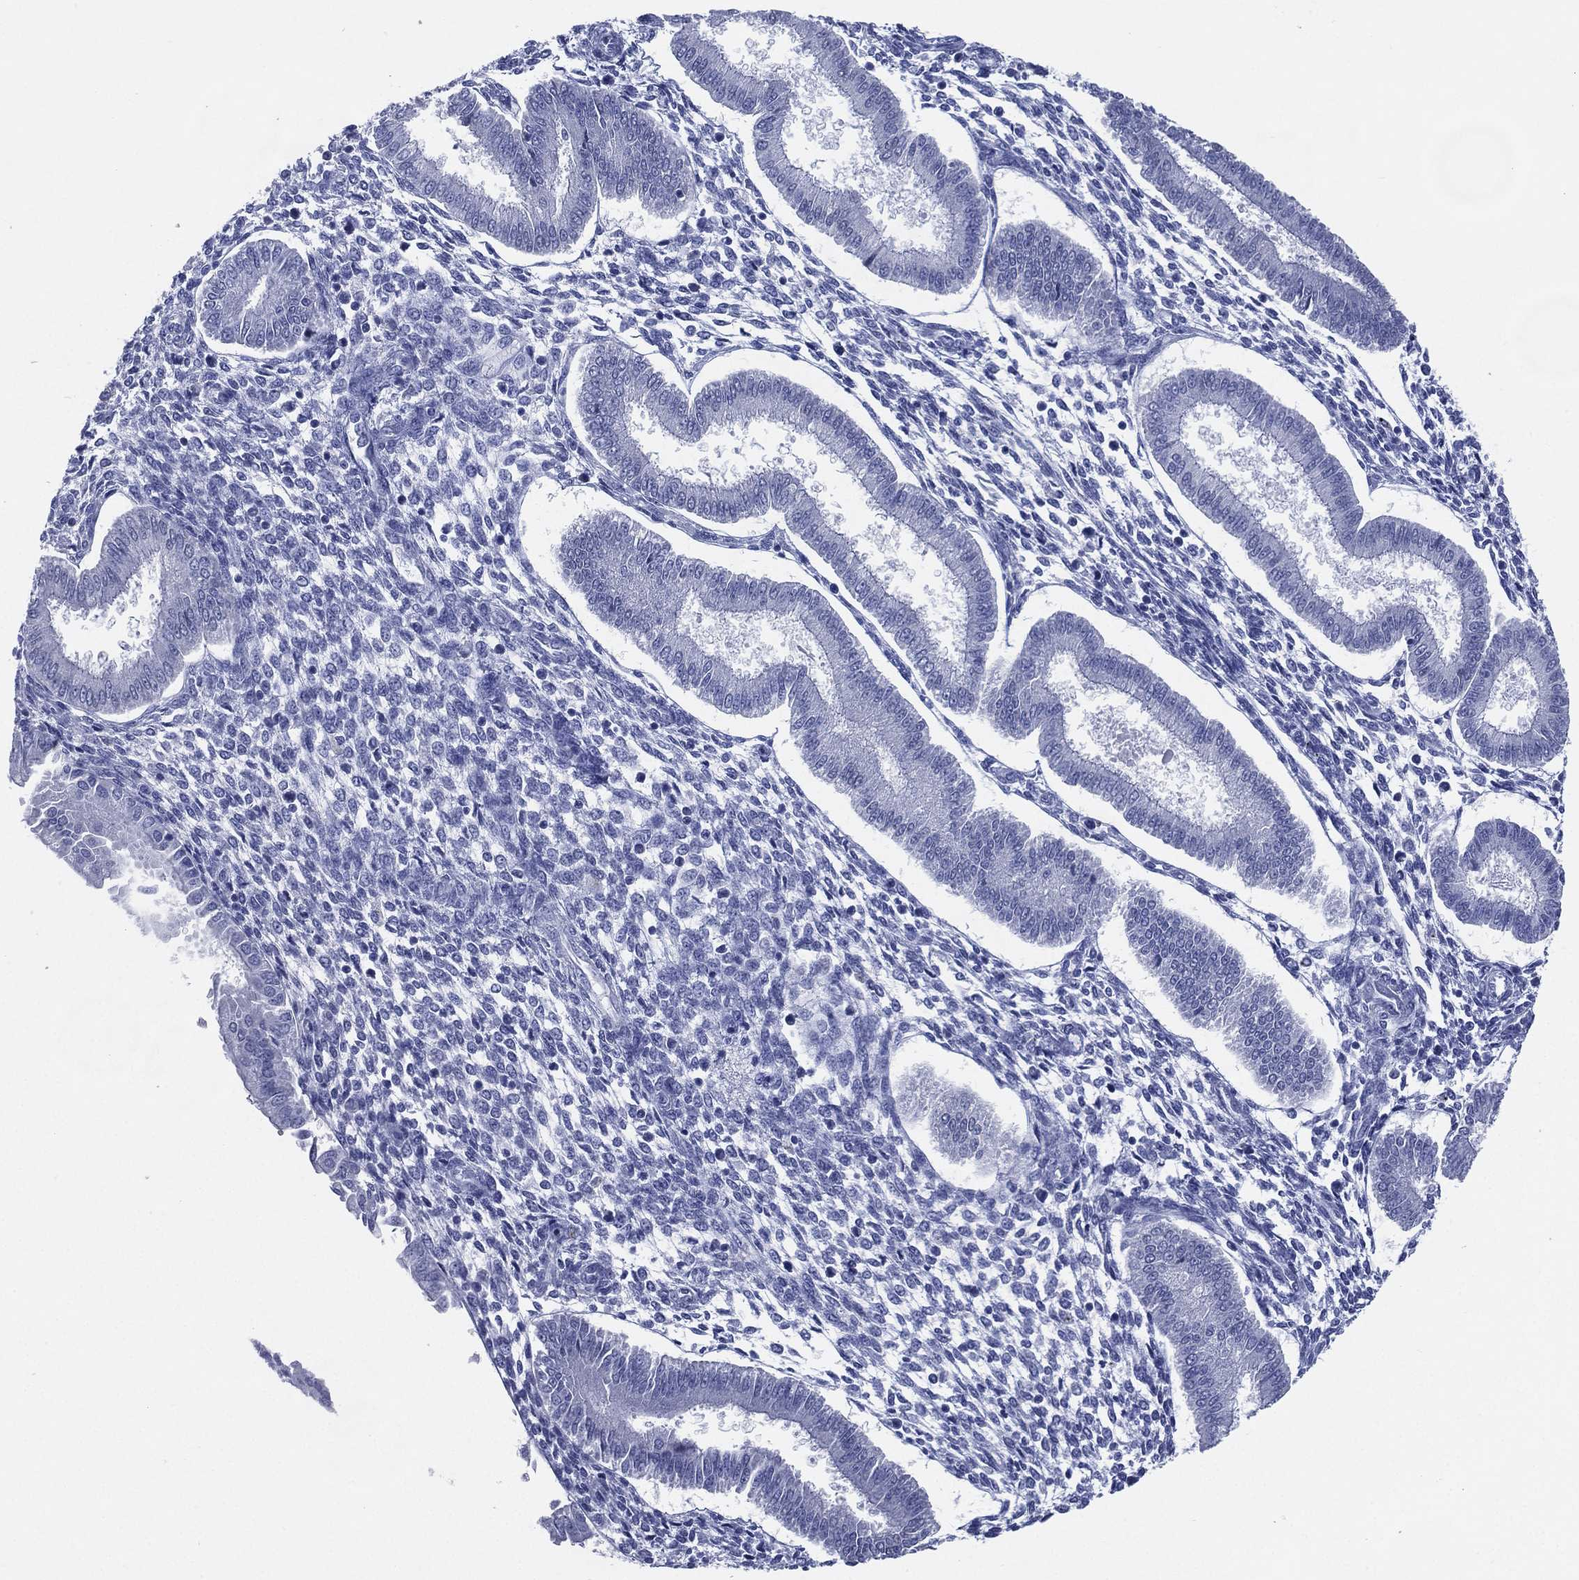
{"staining": {"intensity": "negative", "quantity": "none", "location": "none"}, "tissue": "endometrium", "cell_type": "Cells in endometrial stroma", "image_type": "normal", "snomed": [{"axis": "morphology", "description": "Normal tissue, NOS"}, {"axis": "topography", "description": "Endometrium"}], "caption": "This histopathology image is of benign endometrium stained with immunohistochemistry to label a protein in brown with the nuclei are counter-stained blue. There is no expression in cells in endometrial stroma.", "gene": "TMEM247", "patient": {"sex": "female", "age": 43}}